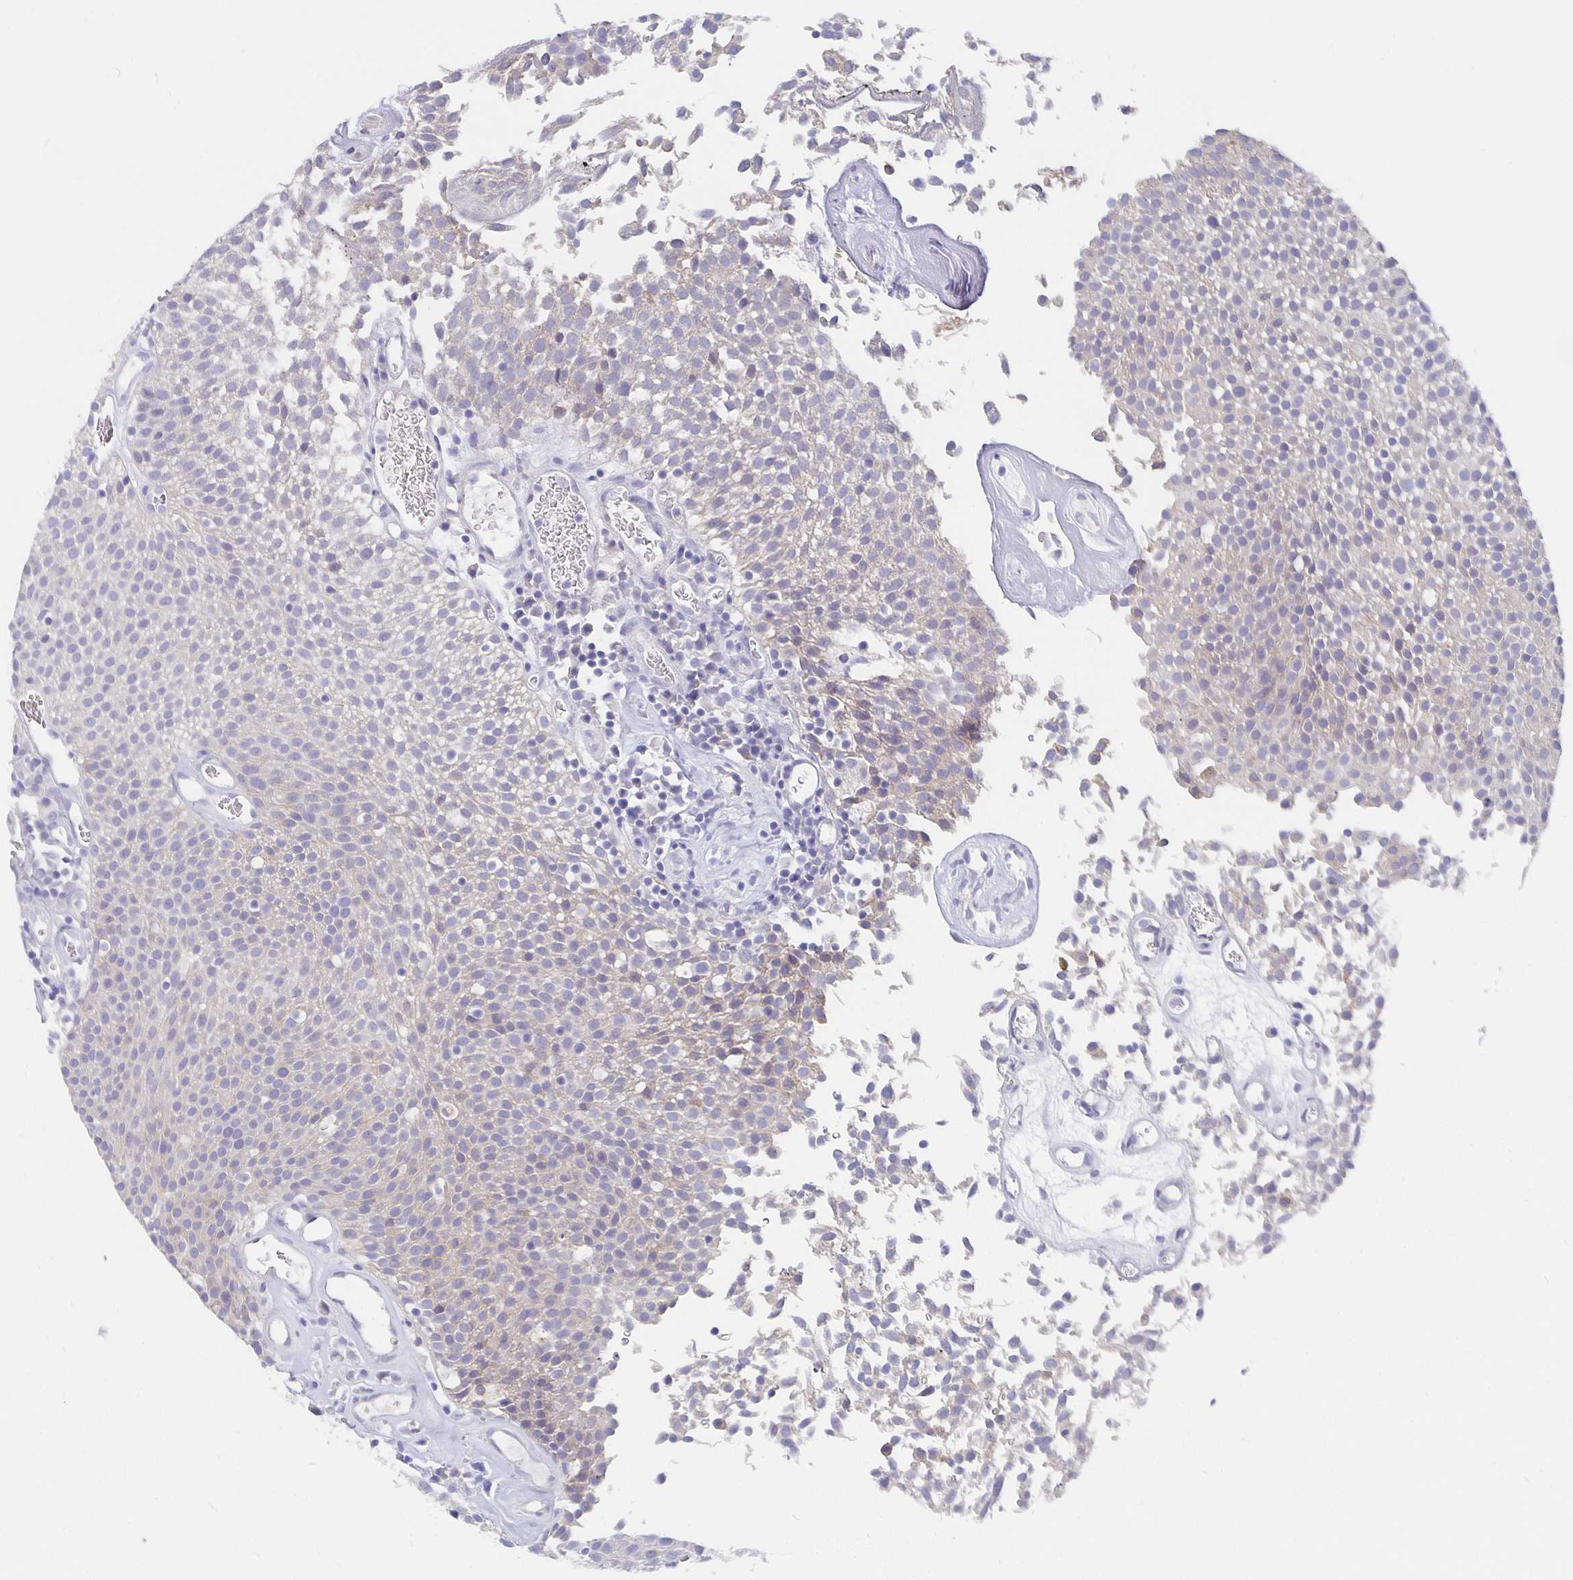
{"staining": {"intensity": "weak", "quantity": "25%-75%", "location": "cytoplasmic/membranous"}, "tissue": "urothelial cancer", "cell_type": "Tumor cells", "image_type": "cancer", "snomed": [{"axis": "morphology", "description": "Urothelial carcinoma, Low grade"}, {"axis": "topography", "description": "Urinary bladder"}], "caption": "Immunohistochemistry (IHC) of urothelial cancer reveals low levels of weak cytoplasmic/membranous staining in approximately 25%-75% of tumor cells.", "gene": "CFAP74", "patient": {"sex": "female", "age": 79}}